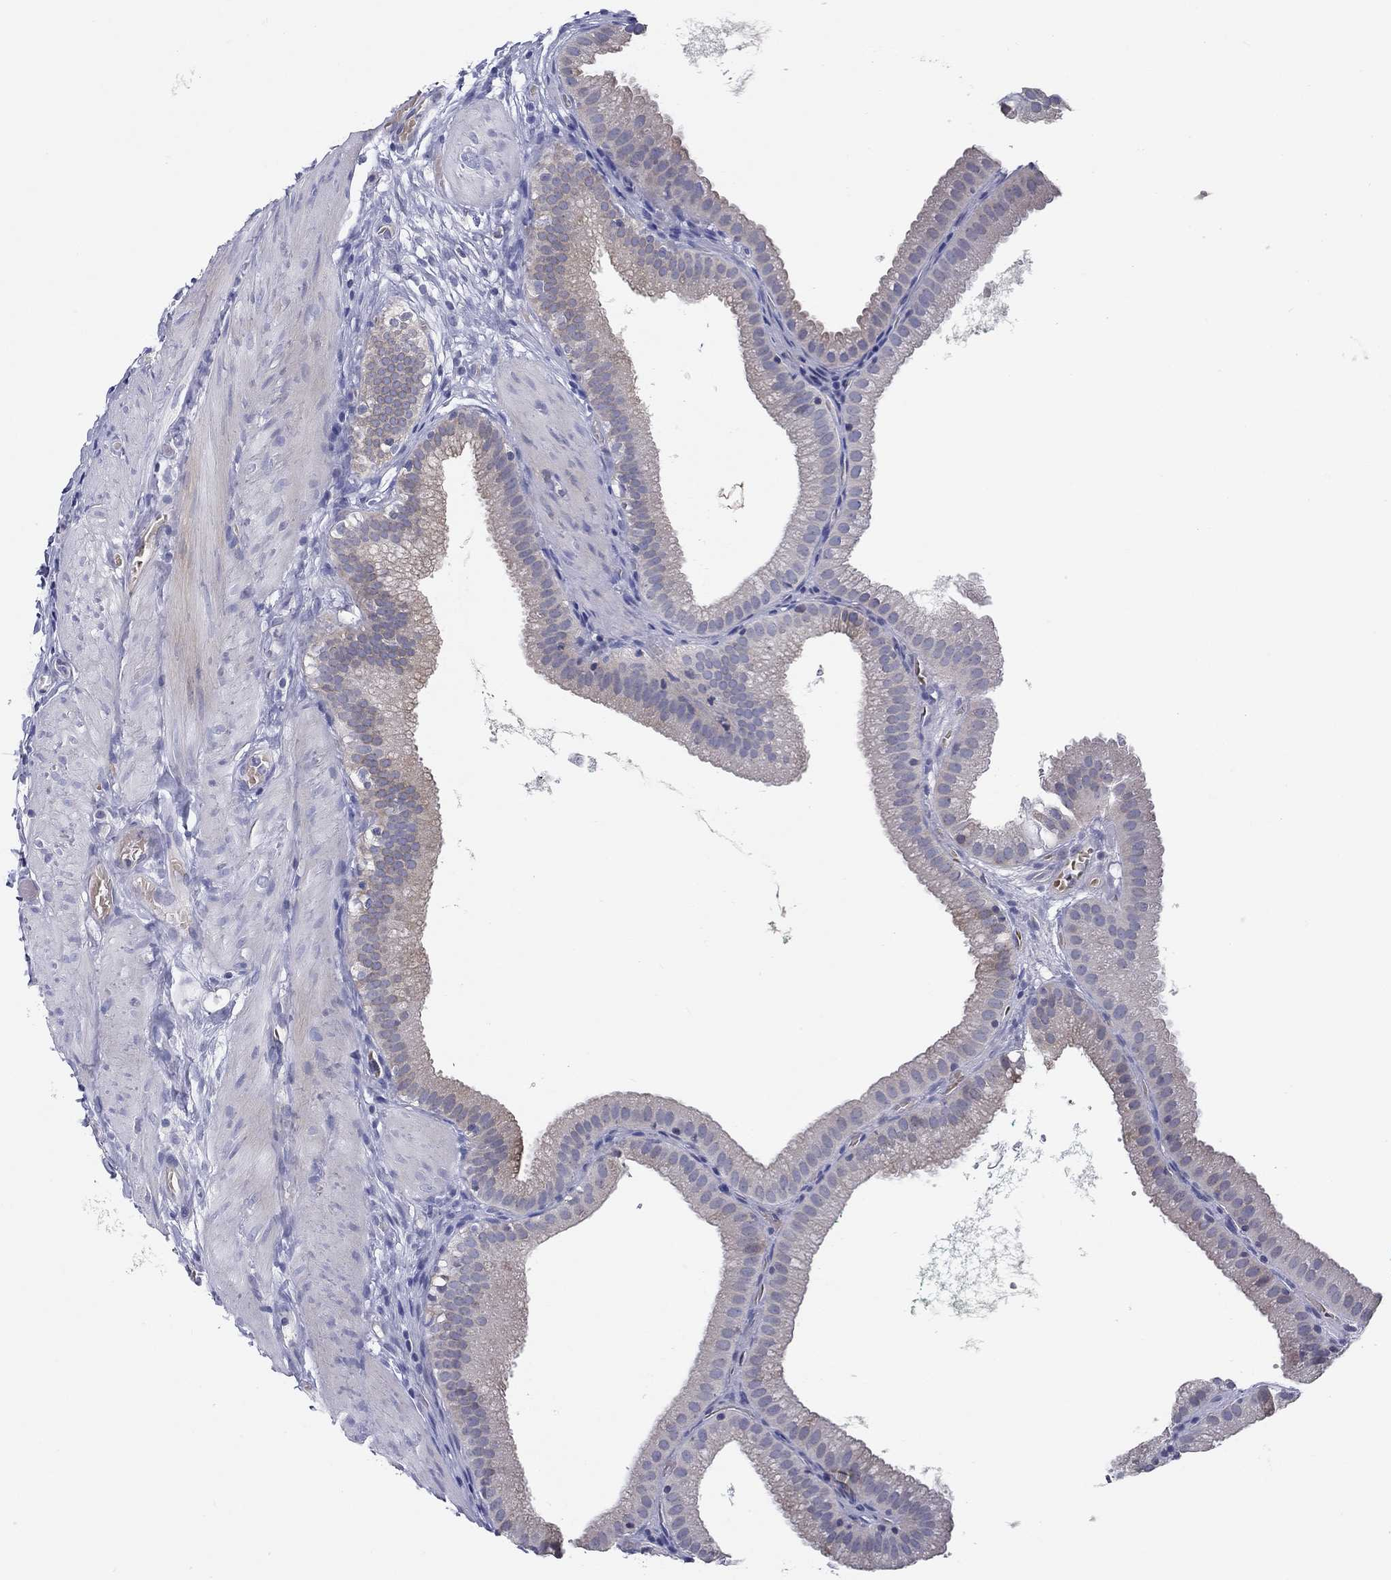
{"staining": {"intensity": "weak", "quantity": "25%-75%", "location": "cytoplasmic/membranous"}, "tissue": "gallbladder", "cell_type": "Glandular cells", "image_type": "normal", "snomed": [{"axis": "morphology", "description": "Normal tissue, NOS"}, {"axis": "topography", "description": "Gallbladder"}], "caption": "High-magnification brightfield microscopy of normal gallbladder stained with DAB (brown) and counterstained with hematoxylin (blue). glandular cells exhibit weak cytoplasmic/membranous expression is seen in approximately25%-75% of cells.", "gene": "ERMP1", "patient": {"sex": "male", "age": 67}}